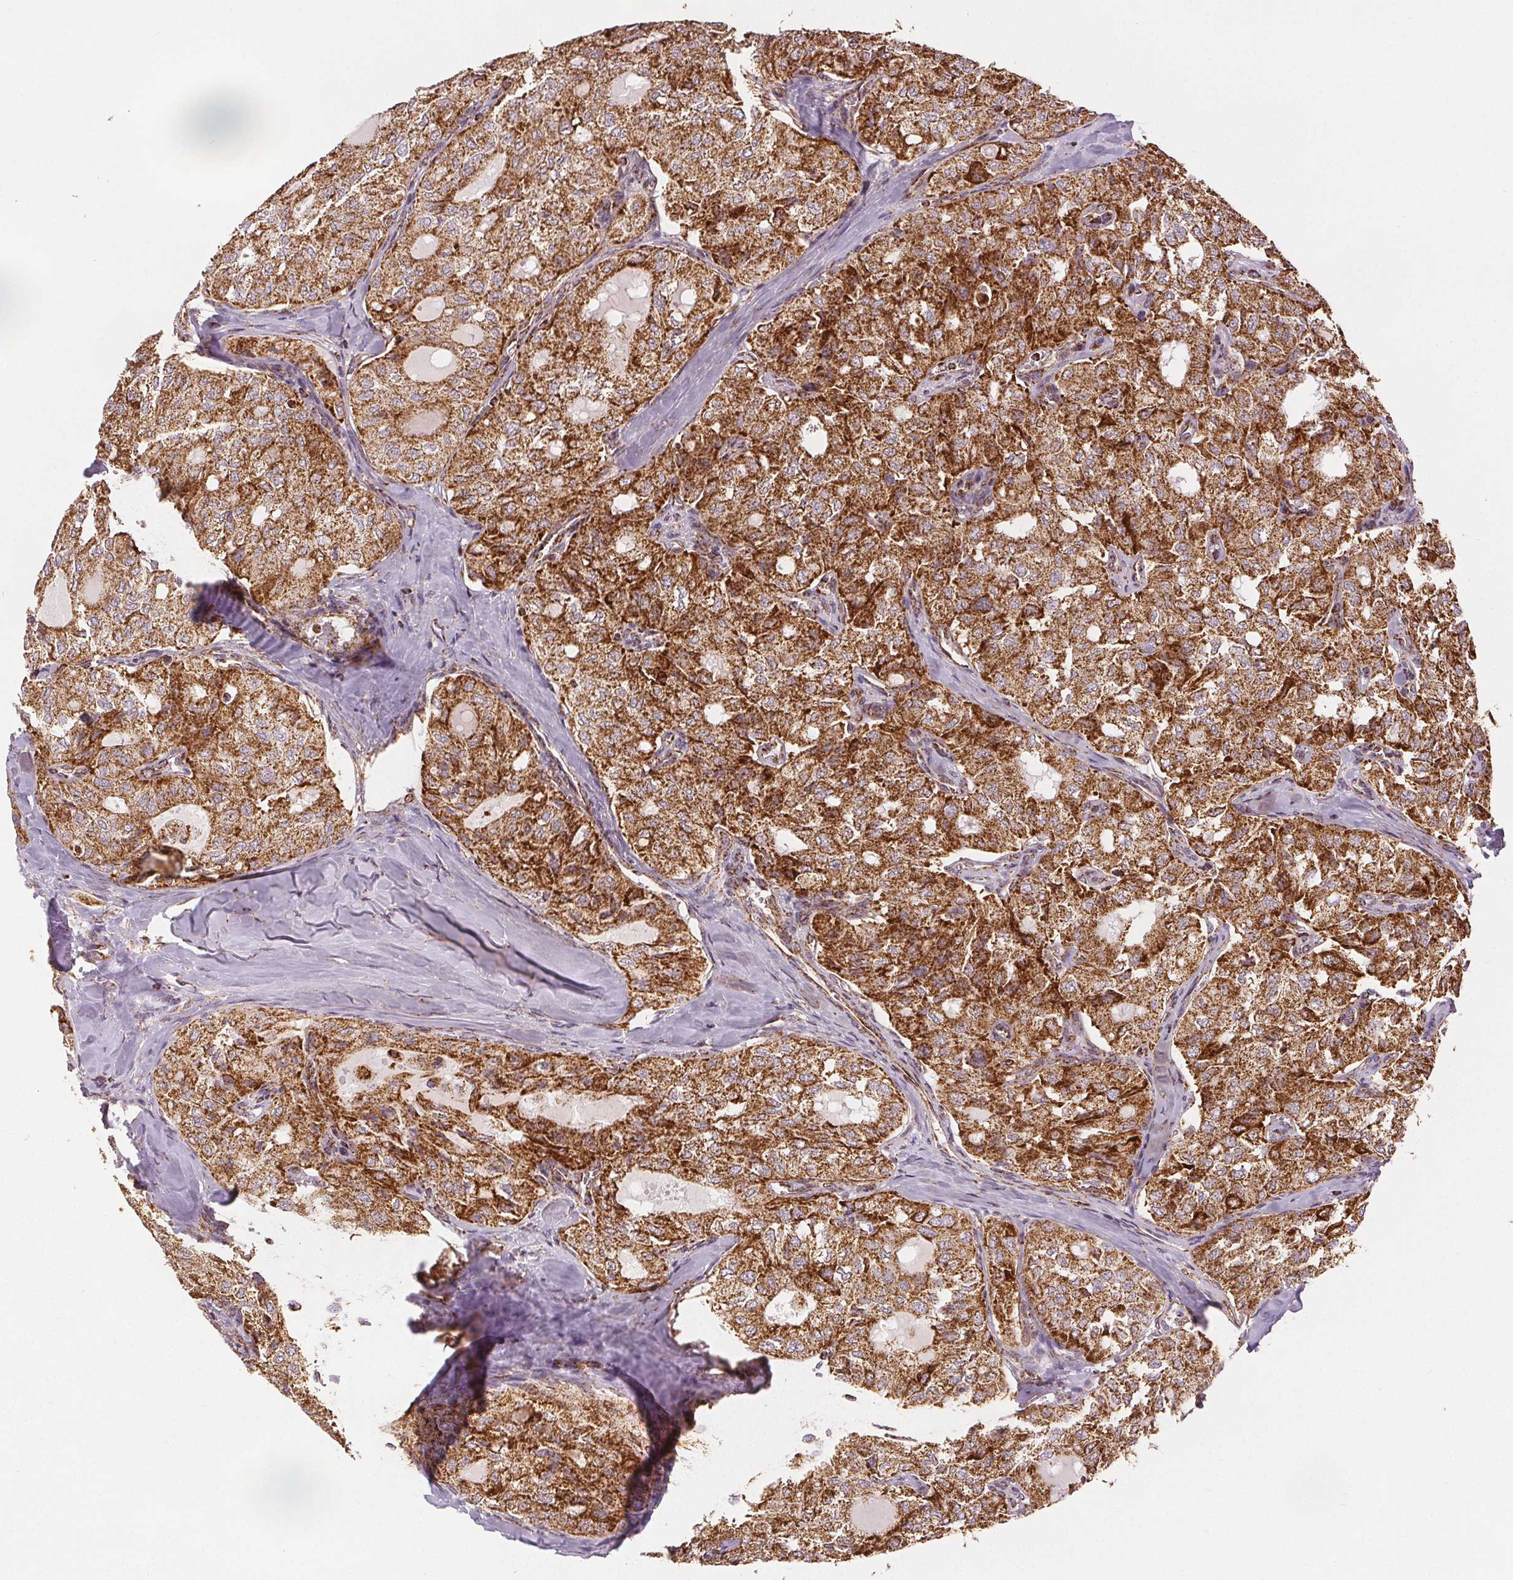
{"staining": {"intensity": "strong", "quantity": ">75%", "location": "cytoplasmic/membranous"}, "tissue": "thyroid cancer", "cell_type": "Tumor cells", "image_type": "cancer", "snomed": [{"axis": "morphology", "description": "Follicular adenoma carcinoma, NOS"}, {"axis": "topography", "description": "Thyroid gland"}], "caption": "IHC (DAB) staining of thyroid cancer exhibits strong cytoplasmic/membranous protein expression in about >75% of tumor cells.", "gene": "SDHB", "patient": {"sex": "male", "age": 75}}